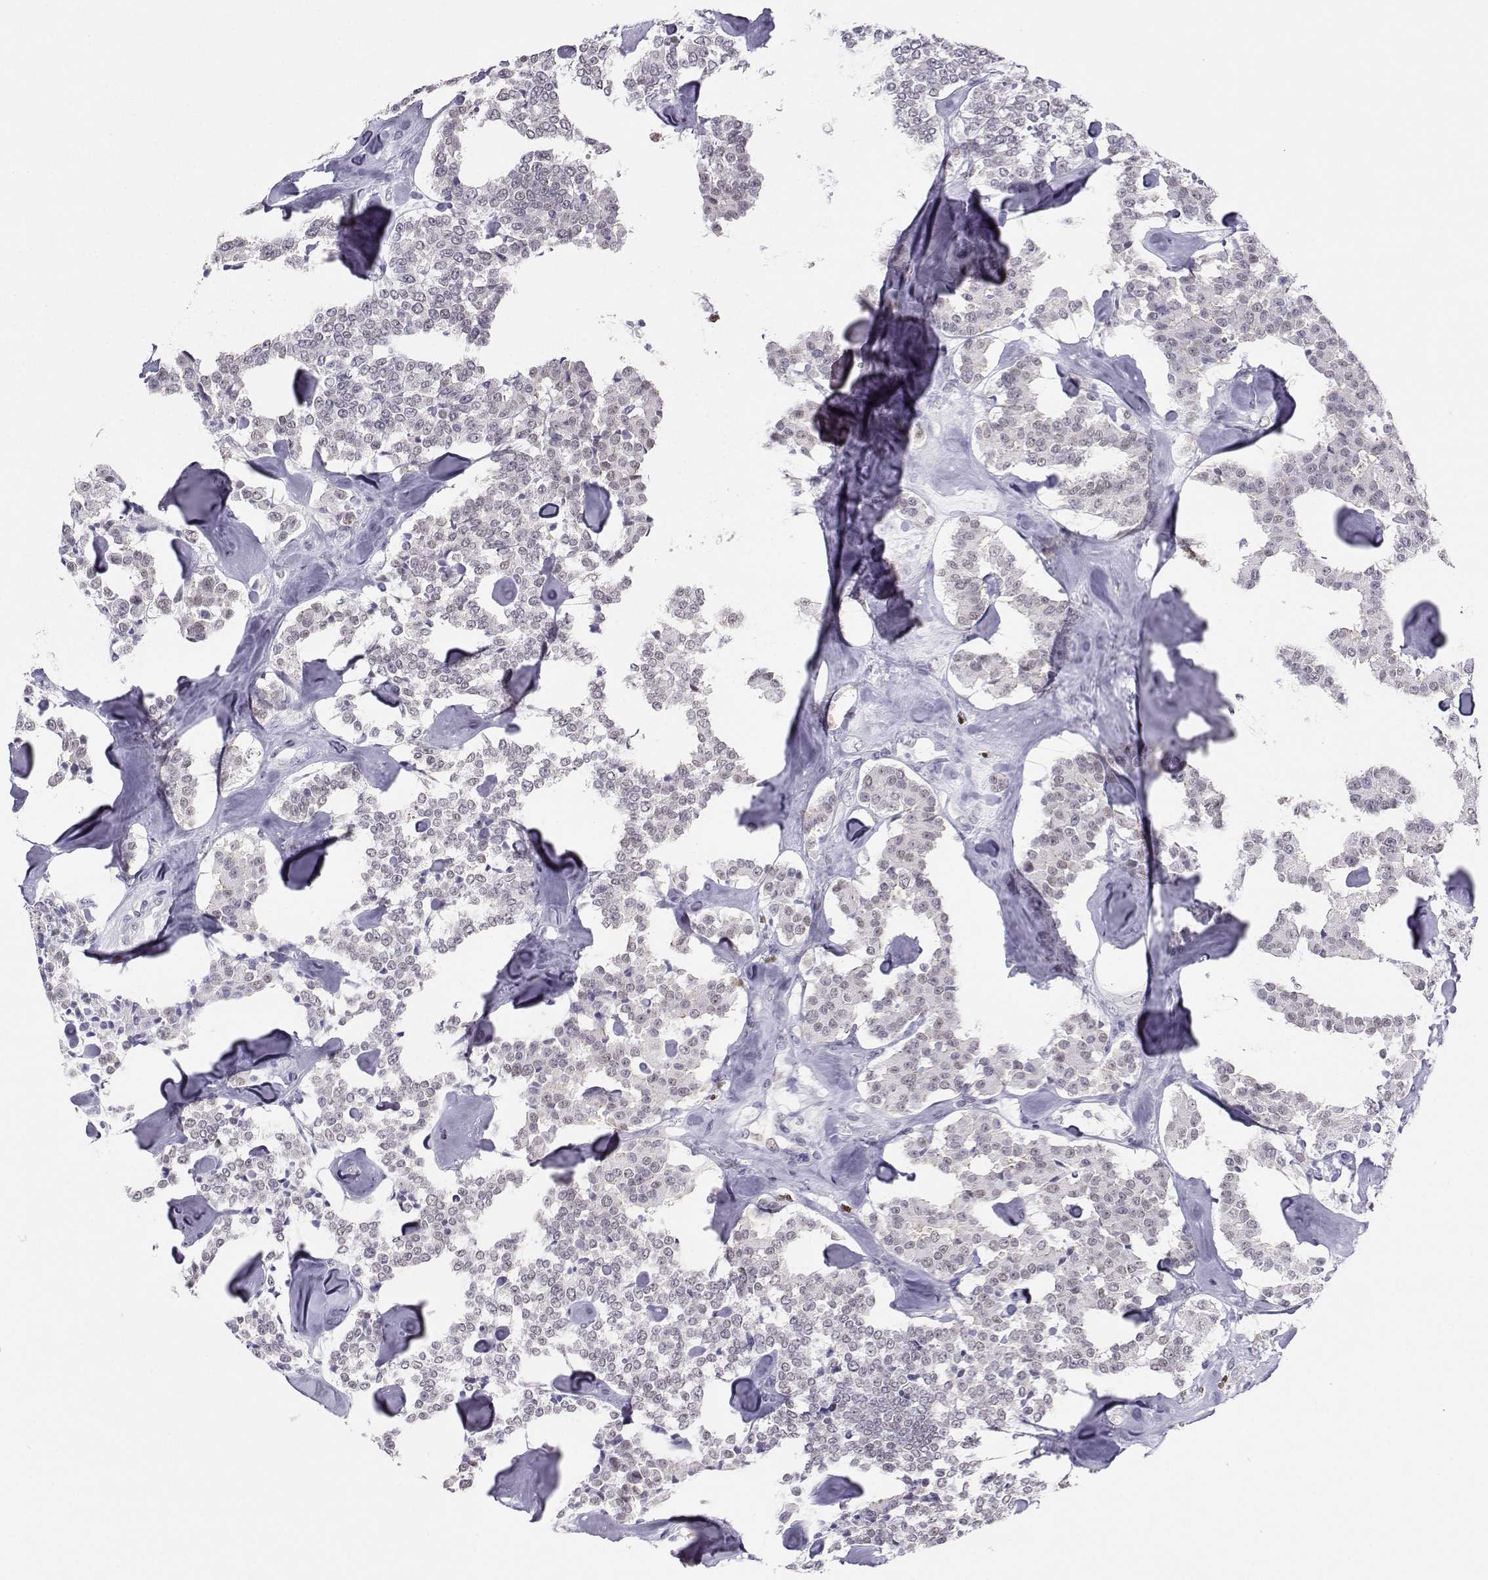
{"staining": {"intensity": "negative", "quantity": "none", "location": "none"}, "tissue": "carcinoid", "cell_type": "Tumor cells", "image_type": "cancer", "snomed": [{"axis": "morphology", "description": "Carcinoid, malignant, NOS"}, {"axis": "topography", "description": "Pancreas"}], "caption": "IHC histopathology image of carcinoid (malignant) stained for a protein (brown), which exhibits no positivity in tumor cells.", "gene": "TEDC2", "patient": {"sex": "male", "age": 41}}